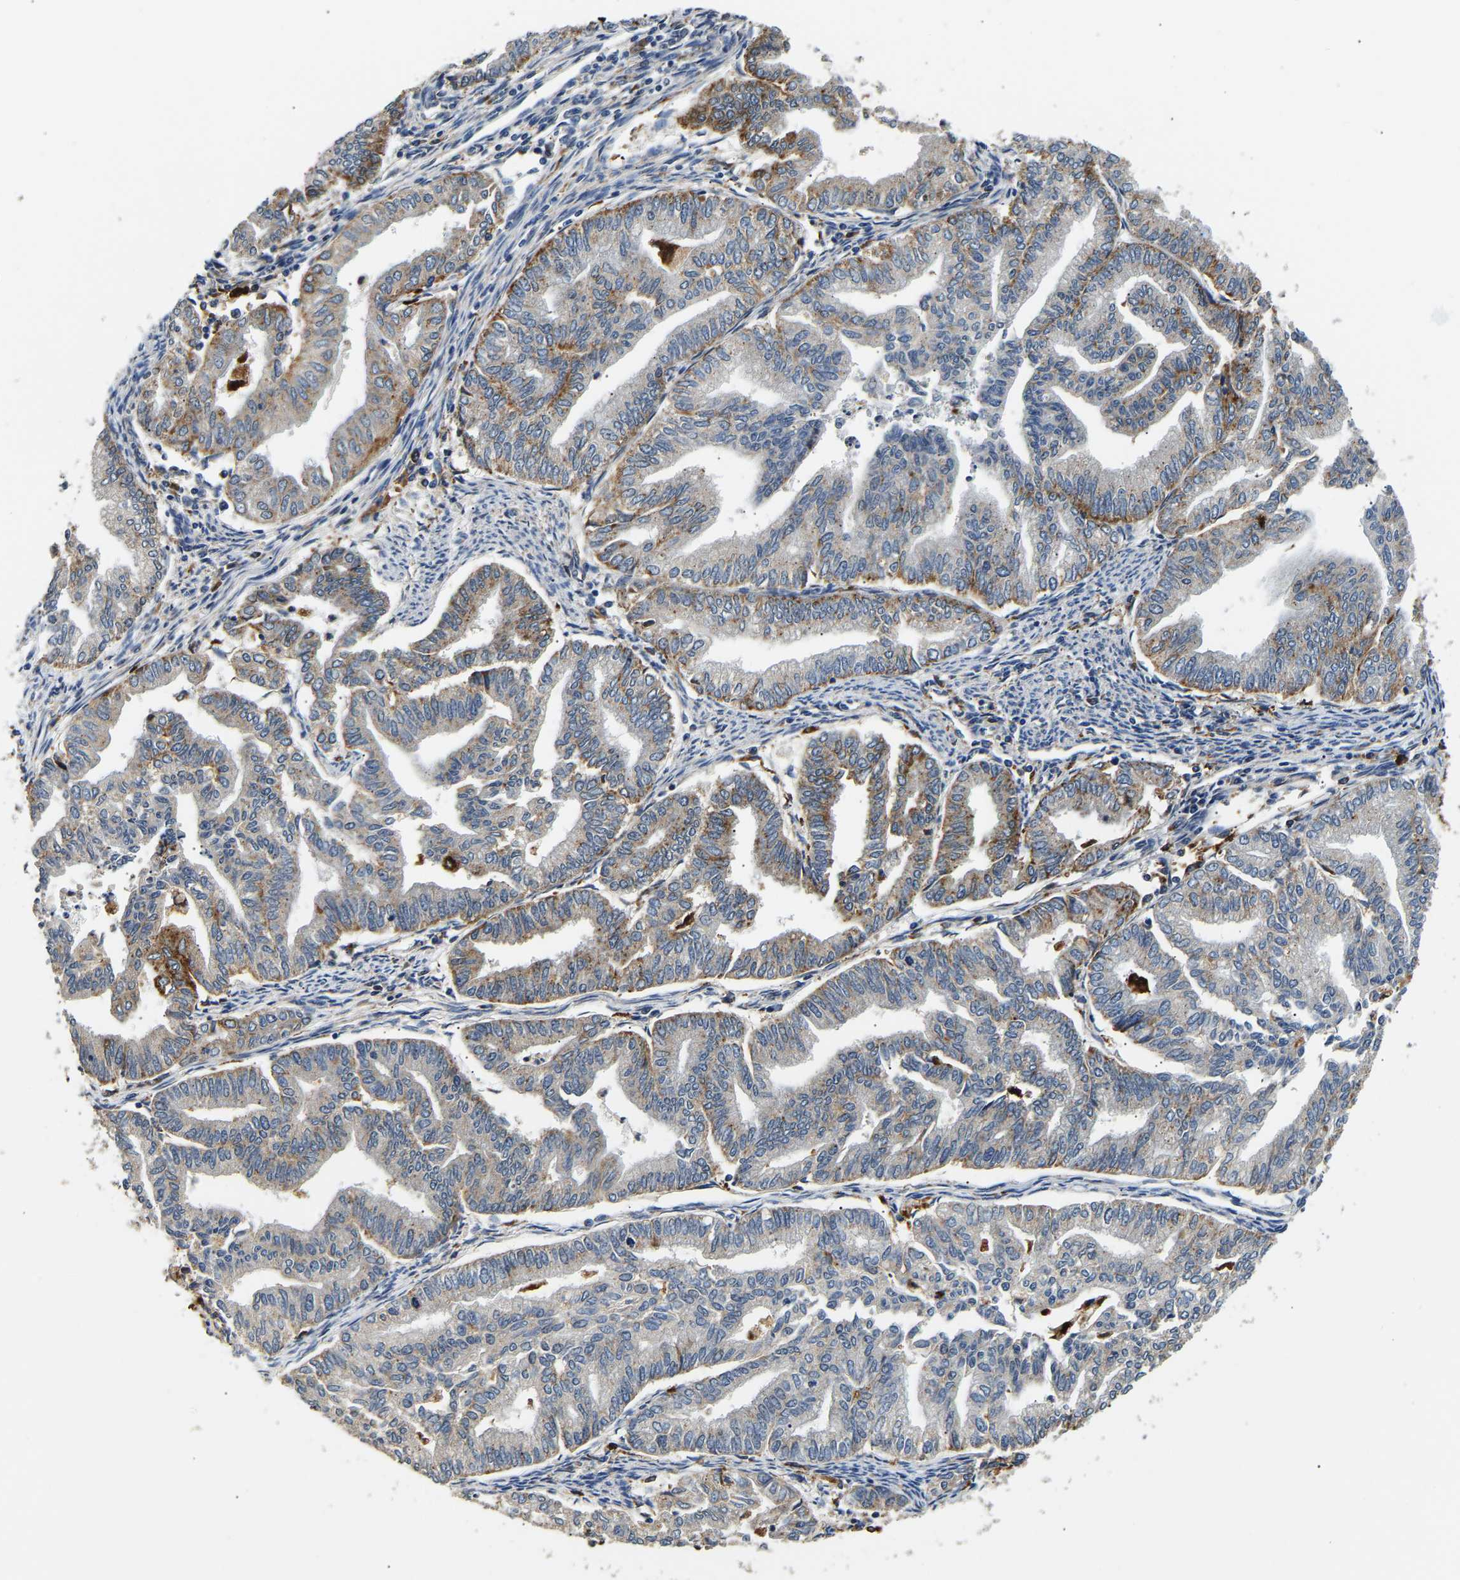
{"staining": {"intensity": "moderate", "quantity": "<25%", "location": "cytoplasmic/membranous"}, "tissue": "endometrial cancer", "cell_type": "Tumor cells", "image_type": "cancer", "snomed": [{"axis": "morphology", "description": "Adenocarcinoma, NOS"}, {"axis": "topography", "description": "Endometrium"}], "caption": "An image of endometrial cancer stained for a protein demonstrates moderate cytoplasmic/membranous brown staining in tumor cells. (Brightfield microscopy of DAB IHC at high magnification).", "gene": "SMU1", "patient": {"sex": "female", "age": 79}}